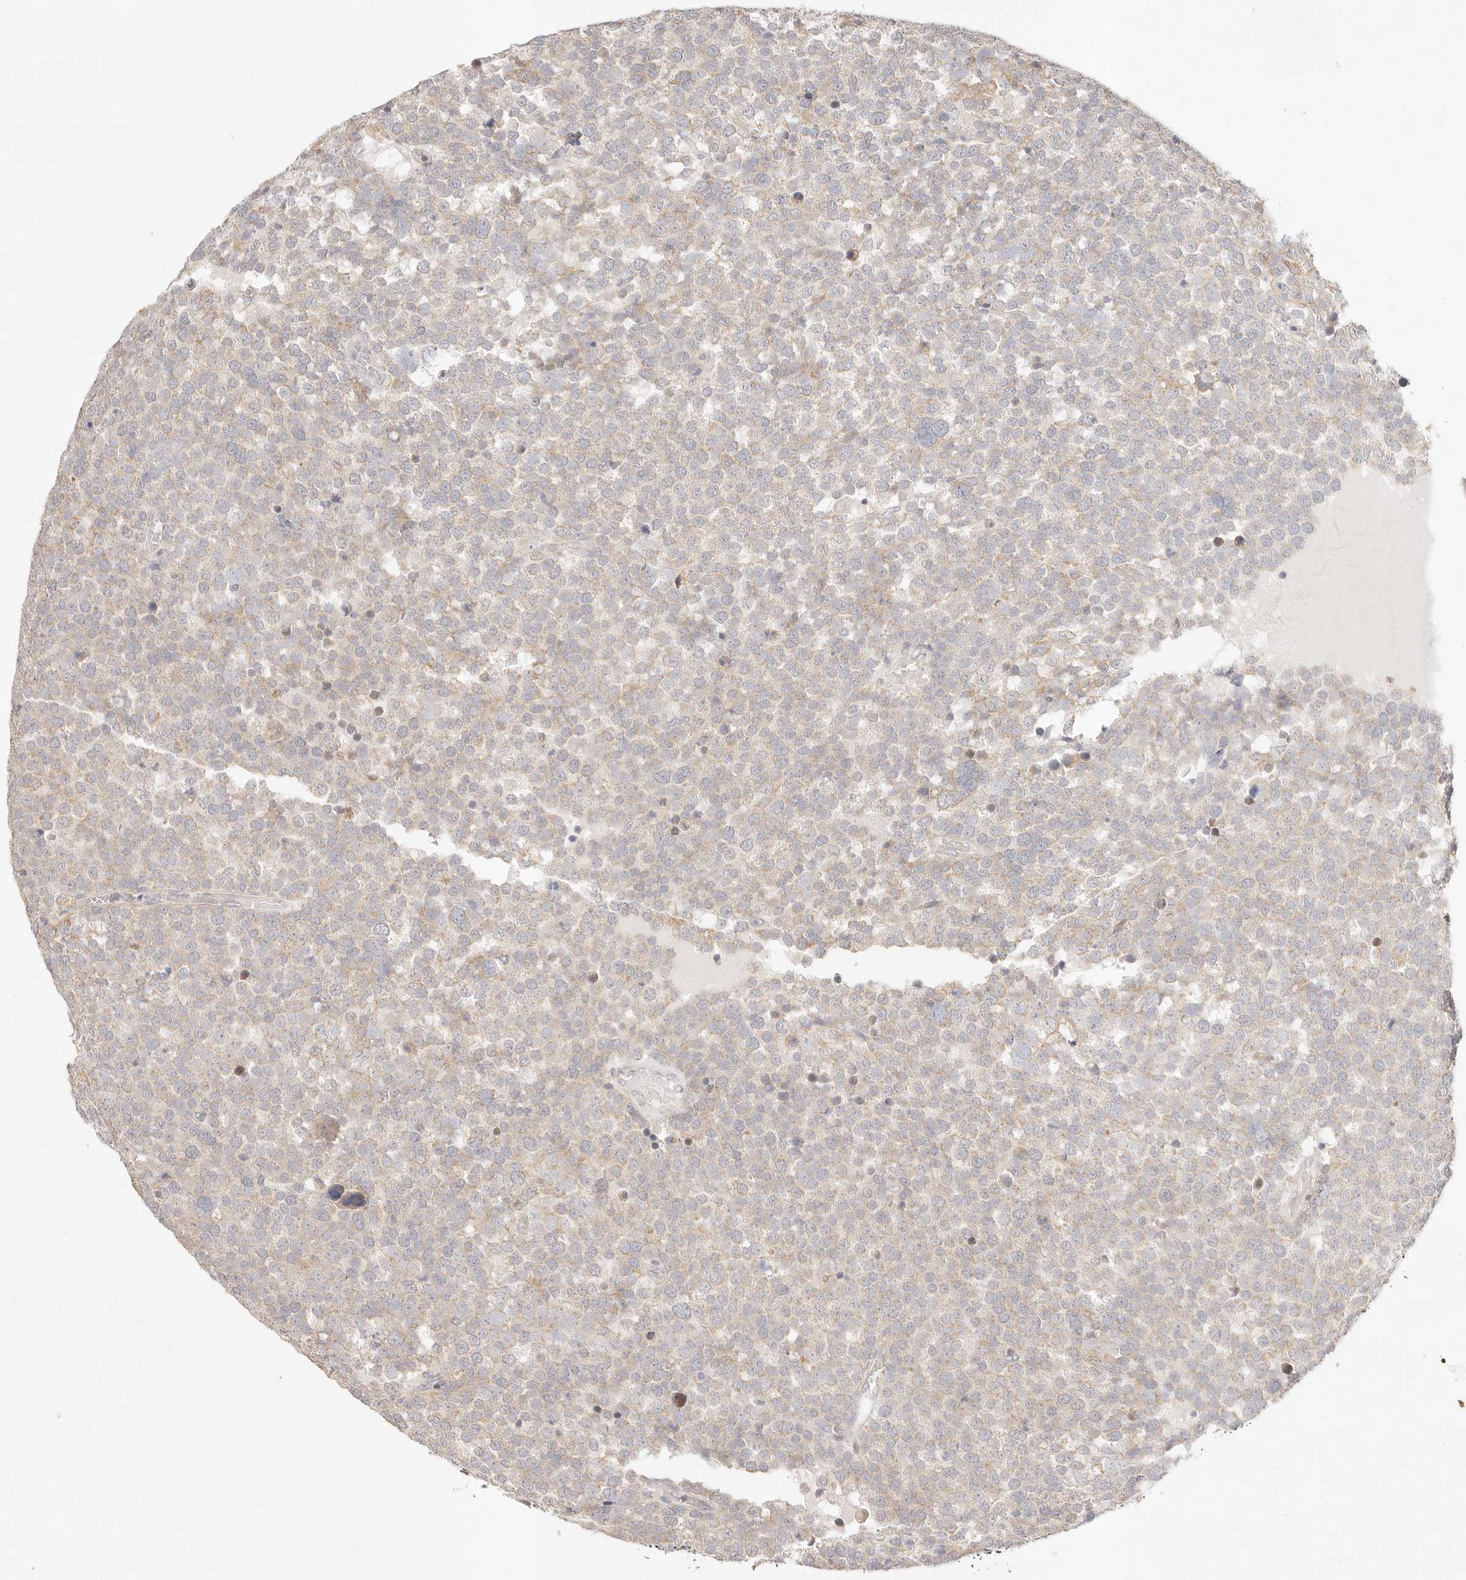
{"staining": {"intensity": "weak", "quantity": "25%-75%", "location": "cytoplasmic/membranous"}, "tissue": "testis cancer", "cell_type": "Tumor cells", "image_type": "cancer", "snomed": [{"axis": "morphology", "description": "Seminoma, NOS"}, {"axis": "topography", "description": "Testis"}], "caption": "Immunohistochemical staining of human testis cancer (seminoma) reveals low levels of weak cytoplasmic/membranous protein positivity in about 25%-75% of tumor cells.", "gene": "GPR156", "patient": {"sex": "male", "age": 71}}